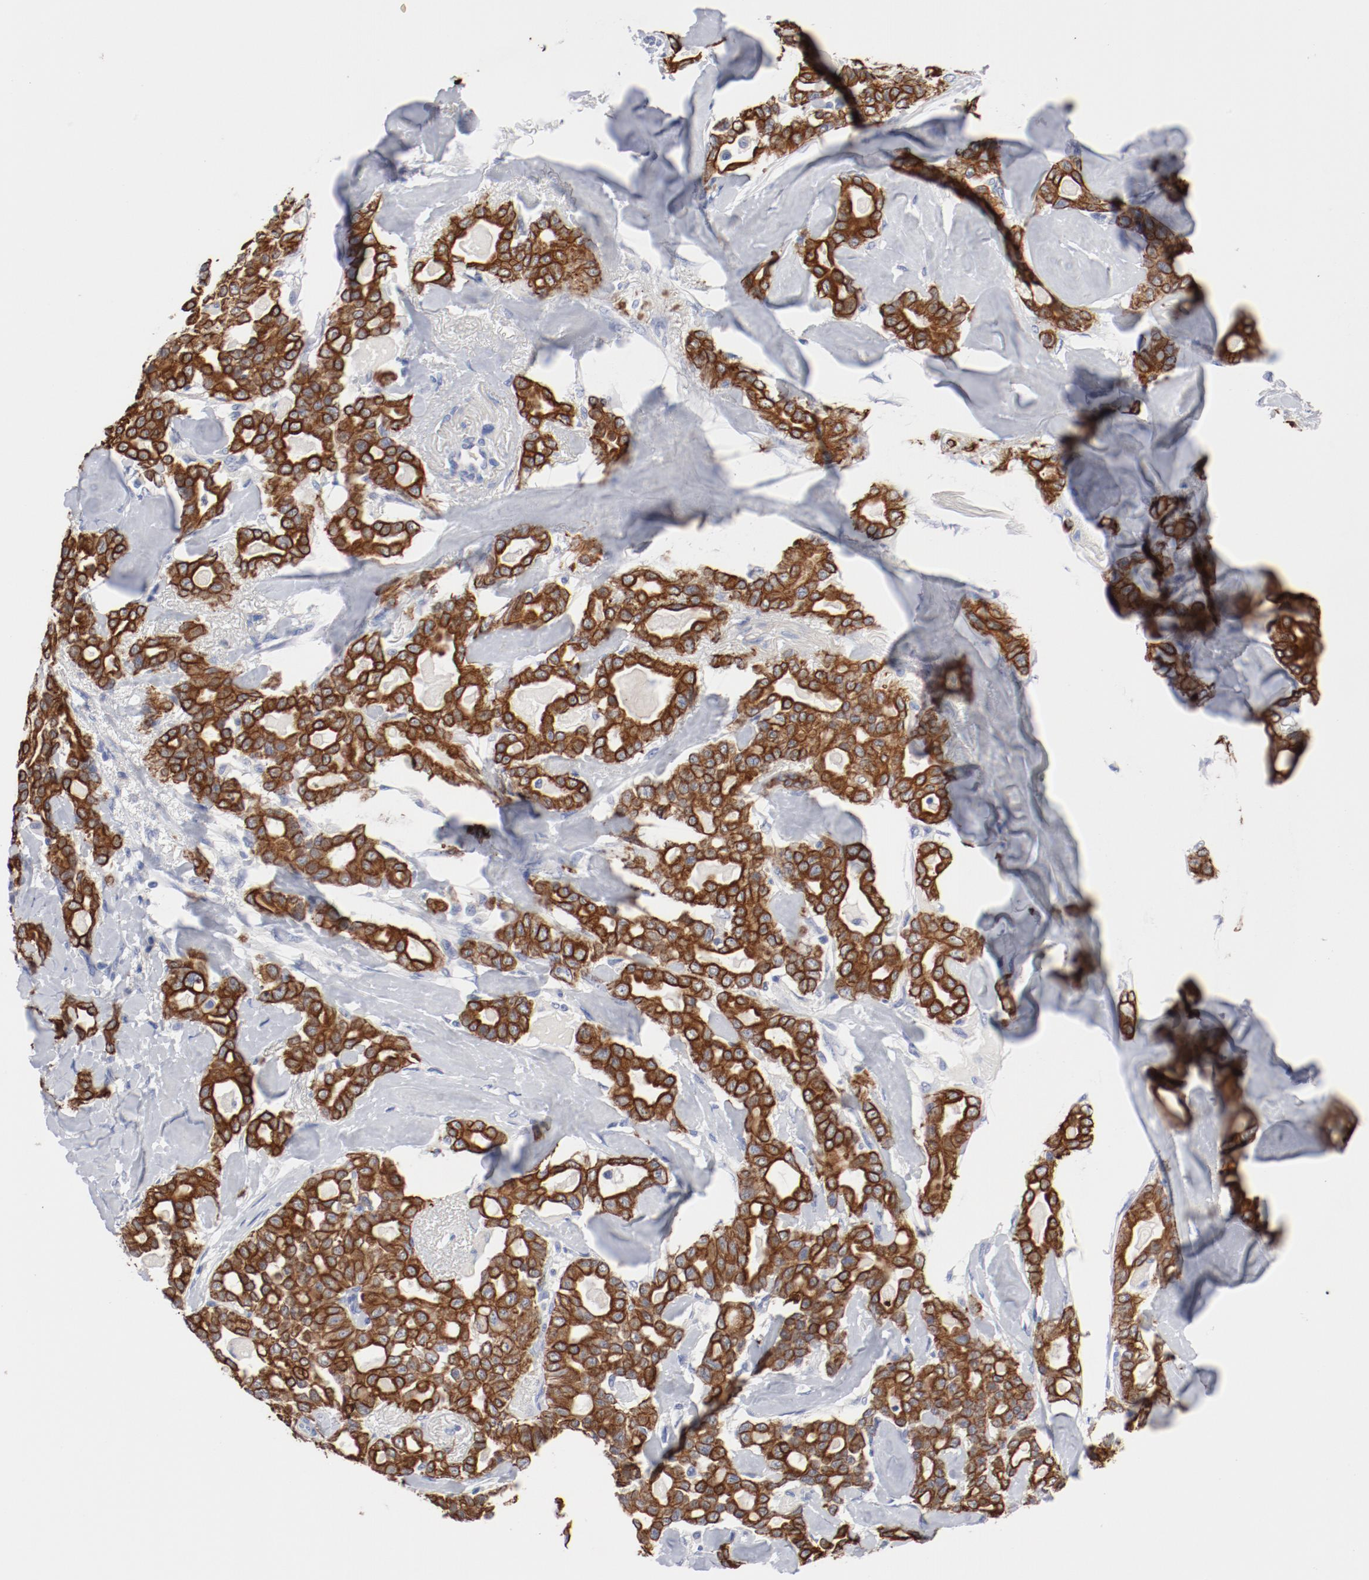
{"staining": {"intensity": "strong", "quantity": ">75%", "location": "cytoplasmic/membranous"}, "tissue": "pancreatic cancer", "cell_type": "Tumor cells", "image_type": "cancer", "snomed": [{"axis": "morphology", "description": "Adenocarcinoma, NOS"}, {"axis": "topography", "description": "Pancreas"}], "caption": "The immunohistochemical stain labels strong cytoplasmic/membranous staining in tumor cells of pancreatic adenocarcinoma tissue.", "gene": "TSPAN6", "patient": {"sex": "male", "age": 63}}